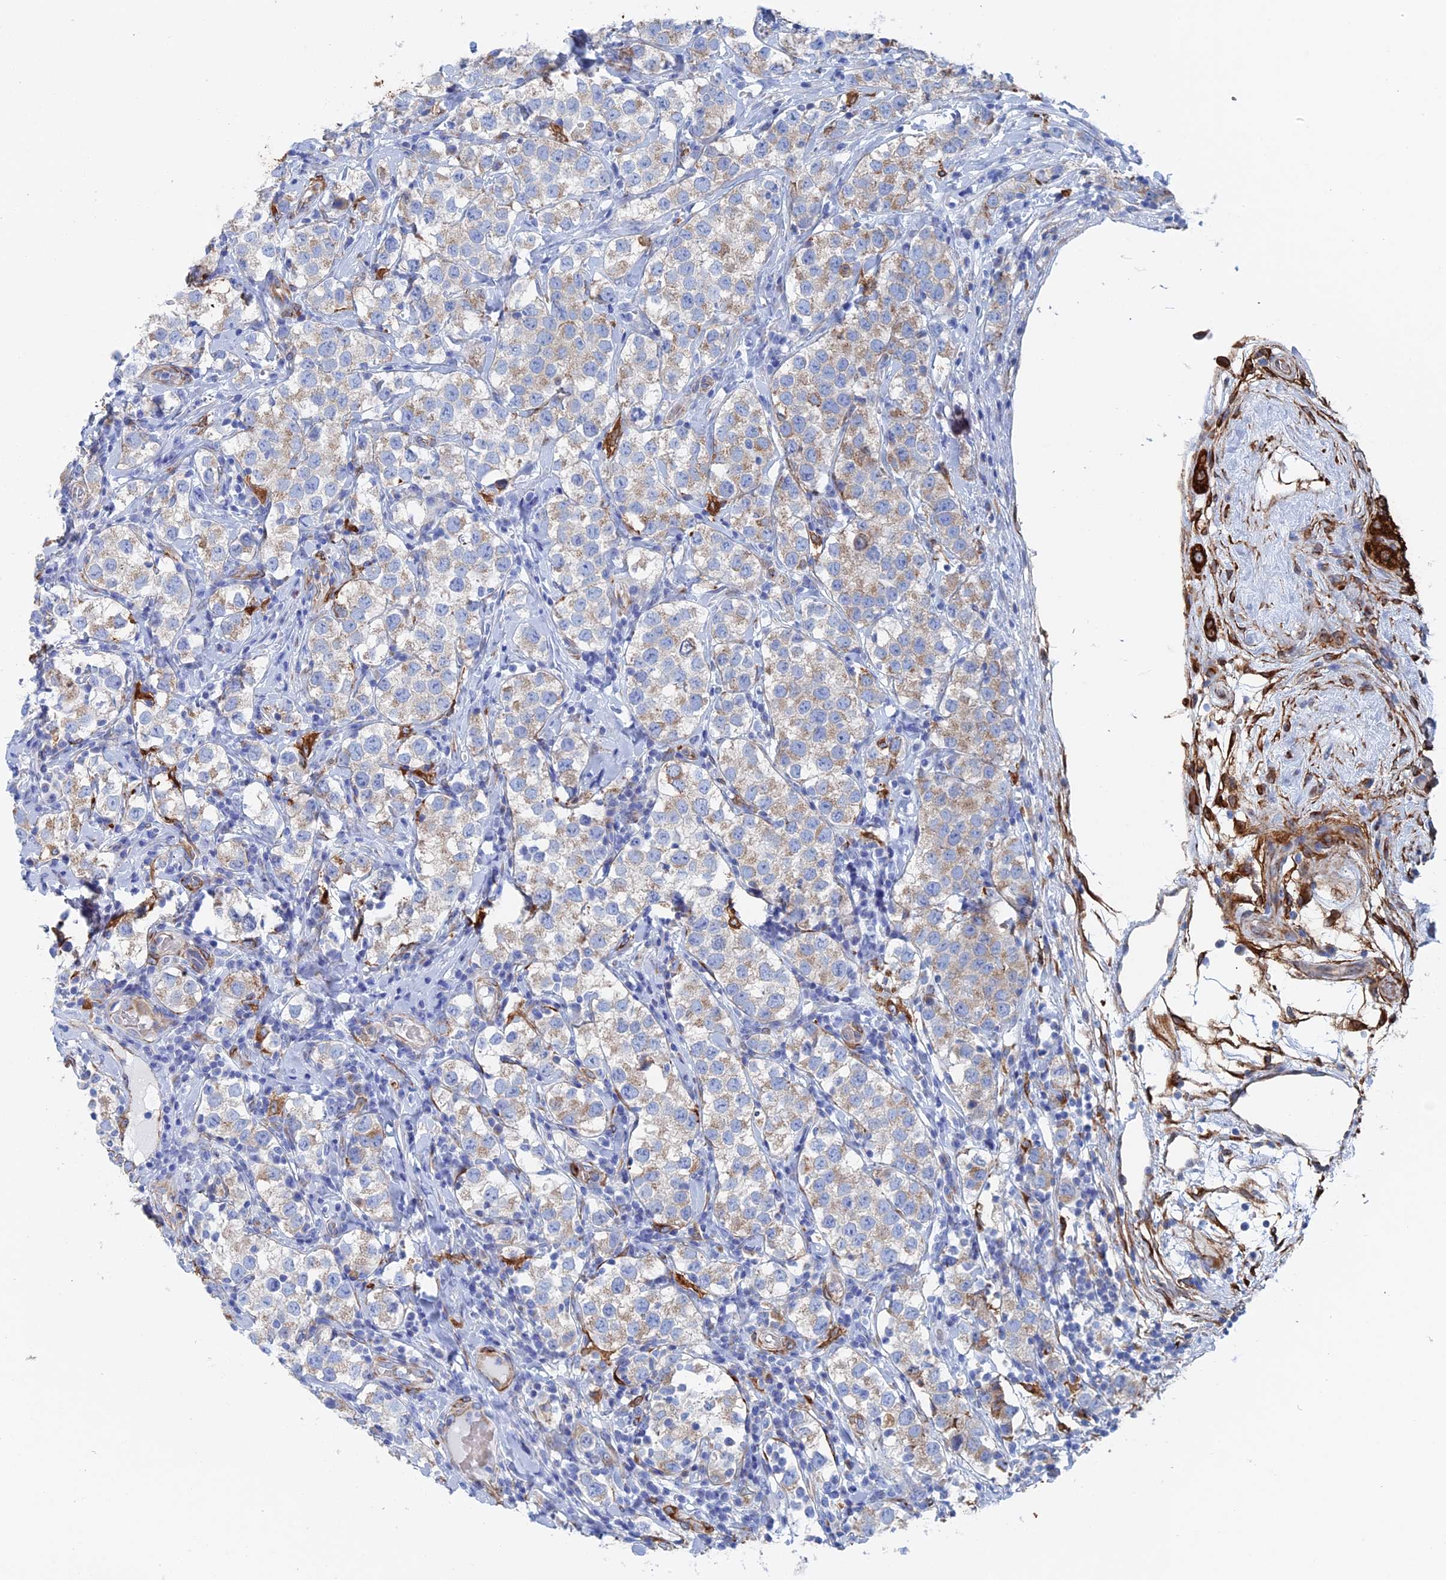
{"staining": {"intensity": "weak", "quantity": "25%-75%", "location": "cytoplasmic/membranous"}, "tissue": "testis cancer", "cell_type": "Tumor cells", "image_type": "cancer", "snomed": [{"axis": "morphology", "description": "Seminoma, NOS"}, {"axis": "topography", "description": "Testis"}], "caption": "Seminoma (testis) stained with a brown dye demonstrates weak cytoplasmic/membranous positive staining in about 25%-75% of tumor cells.", "gene": "COG7", "patient": {"sex": "male", "age": 34}}